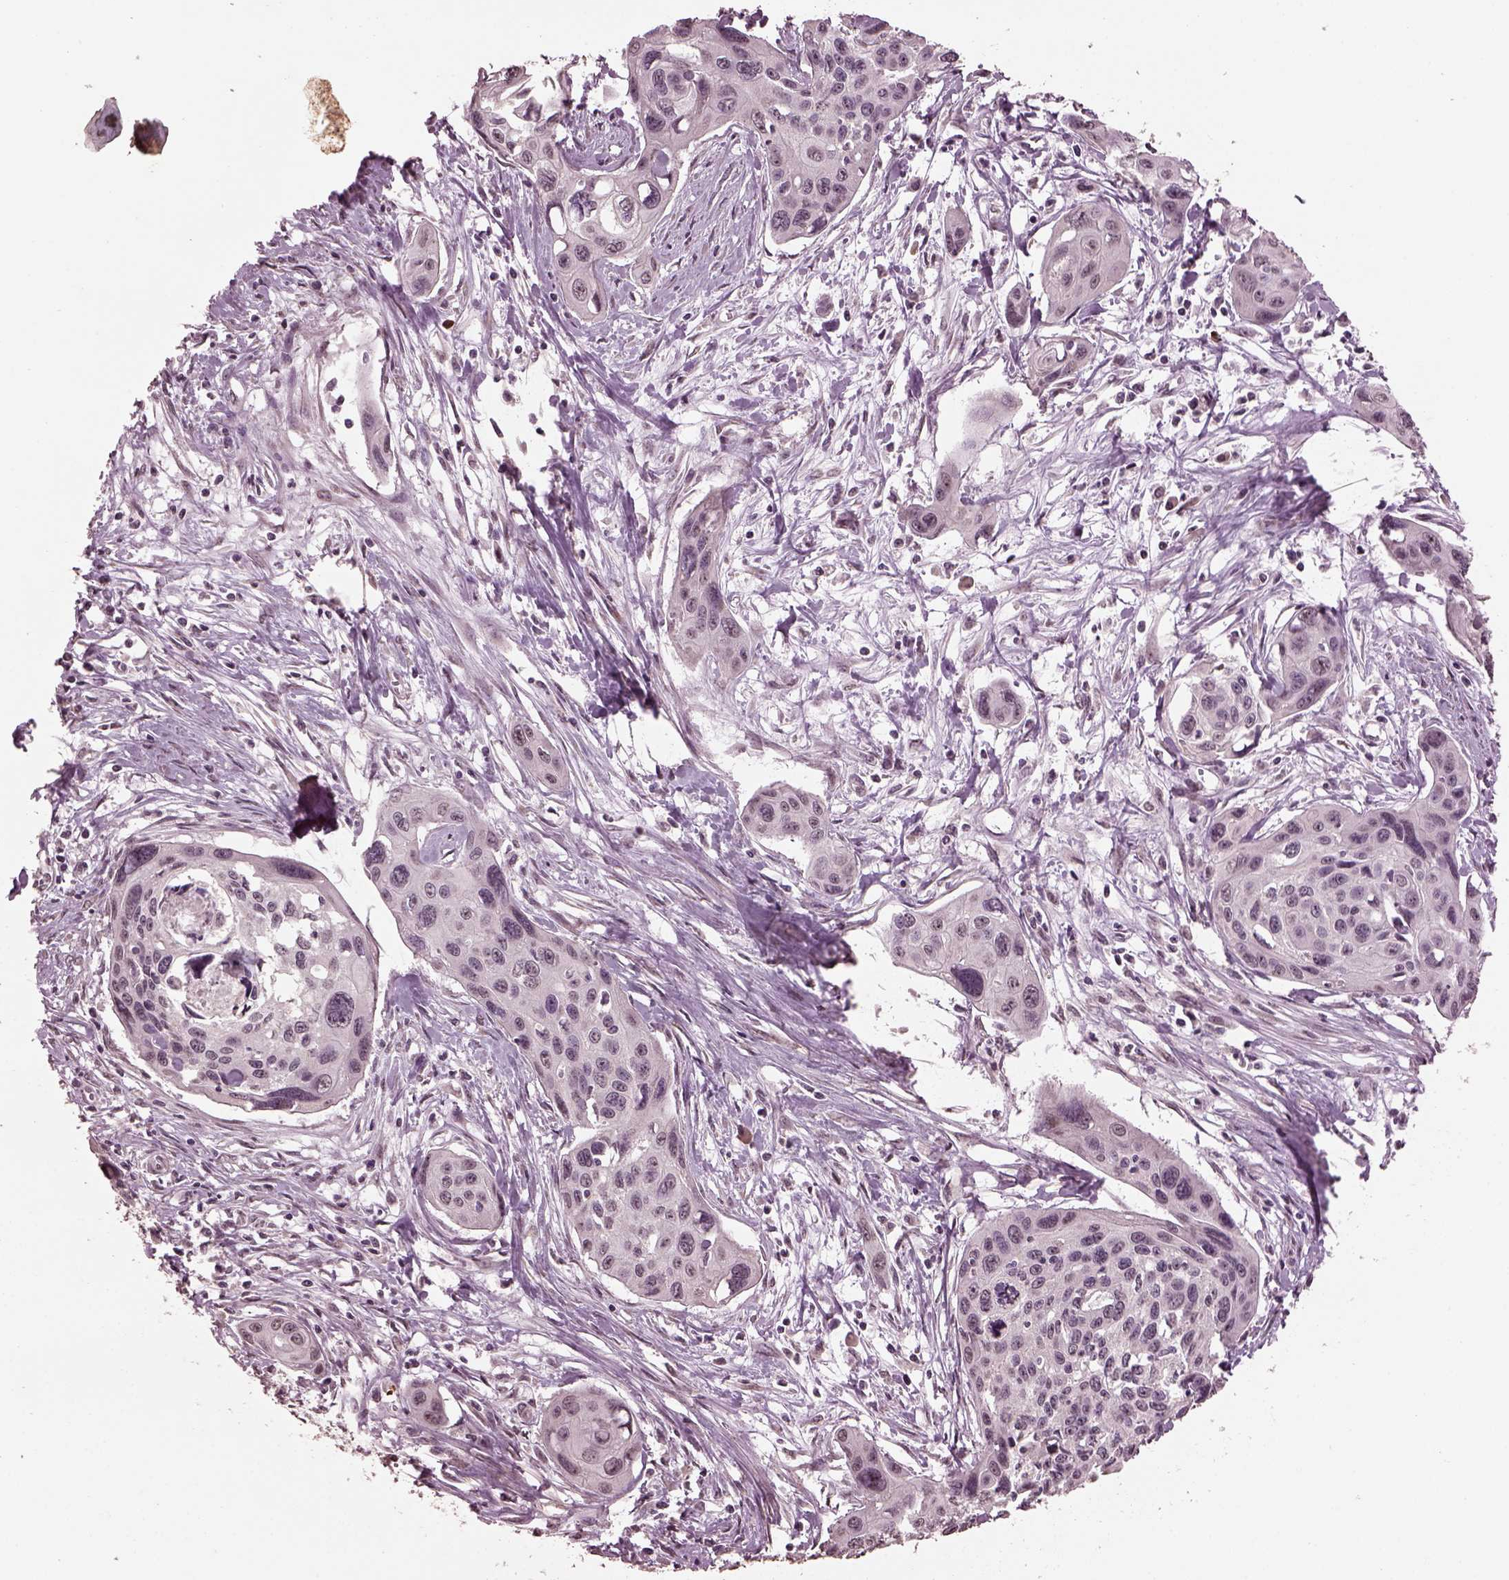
{"staining": {"intensity": "negative", "quantity": "none", "location": "none"}, "tissue": "cervical cancer", "cell_type": "Tumor cells", "image_type": "cancer", "snomed": [{"axis": "morphology", "description": "Squamous cell carcinoma, NOS"}, {"axis": "topography", "description": "Cervix"}], "caption": "Immunohistochemistry (IHC) histopathology image of human cervical cancer stained for a protein (brown), which displays no expression in tumor cells.", "gene": "IL18RAP", "patient": {"sex": "female", "age": 31}}